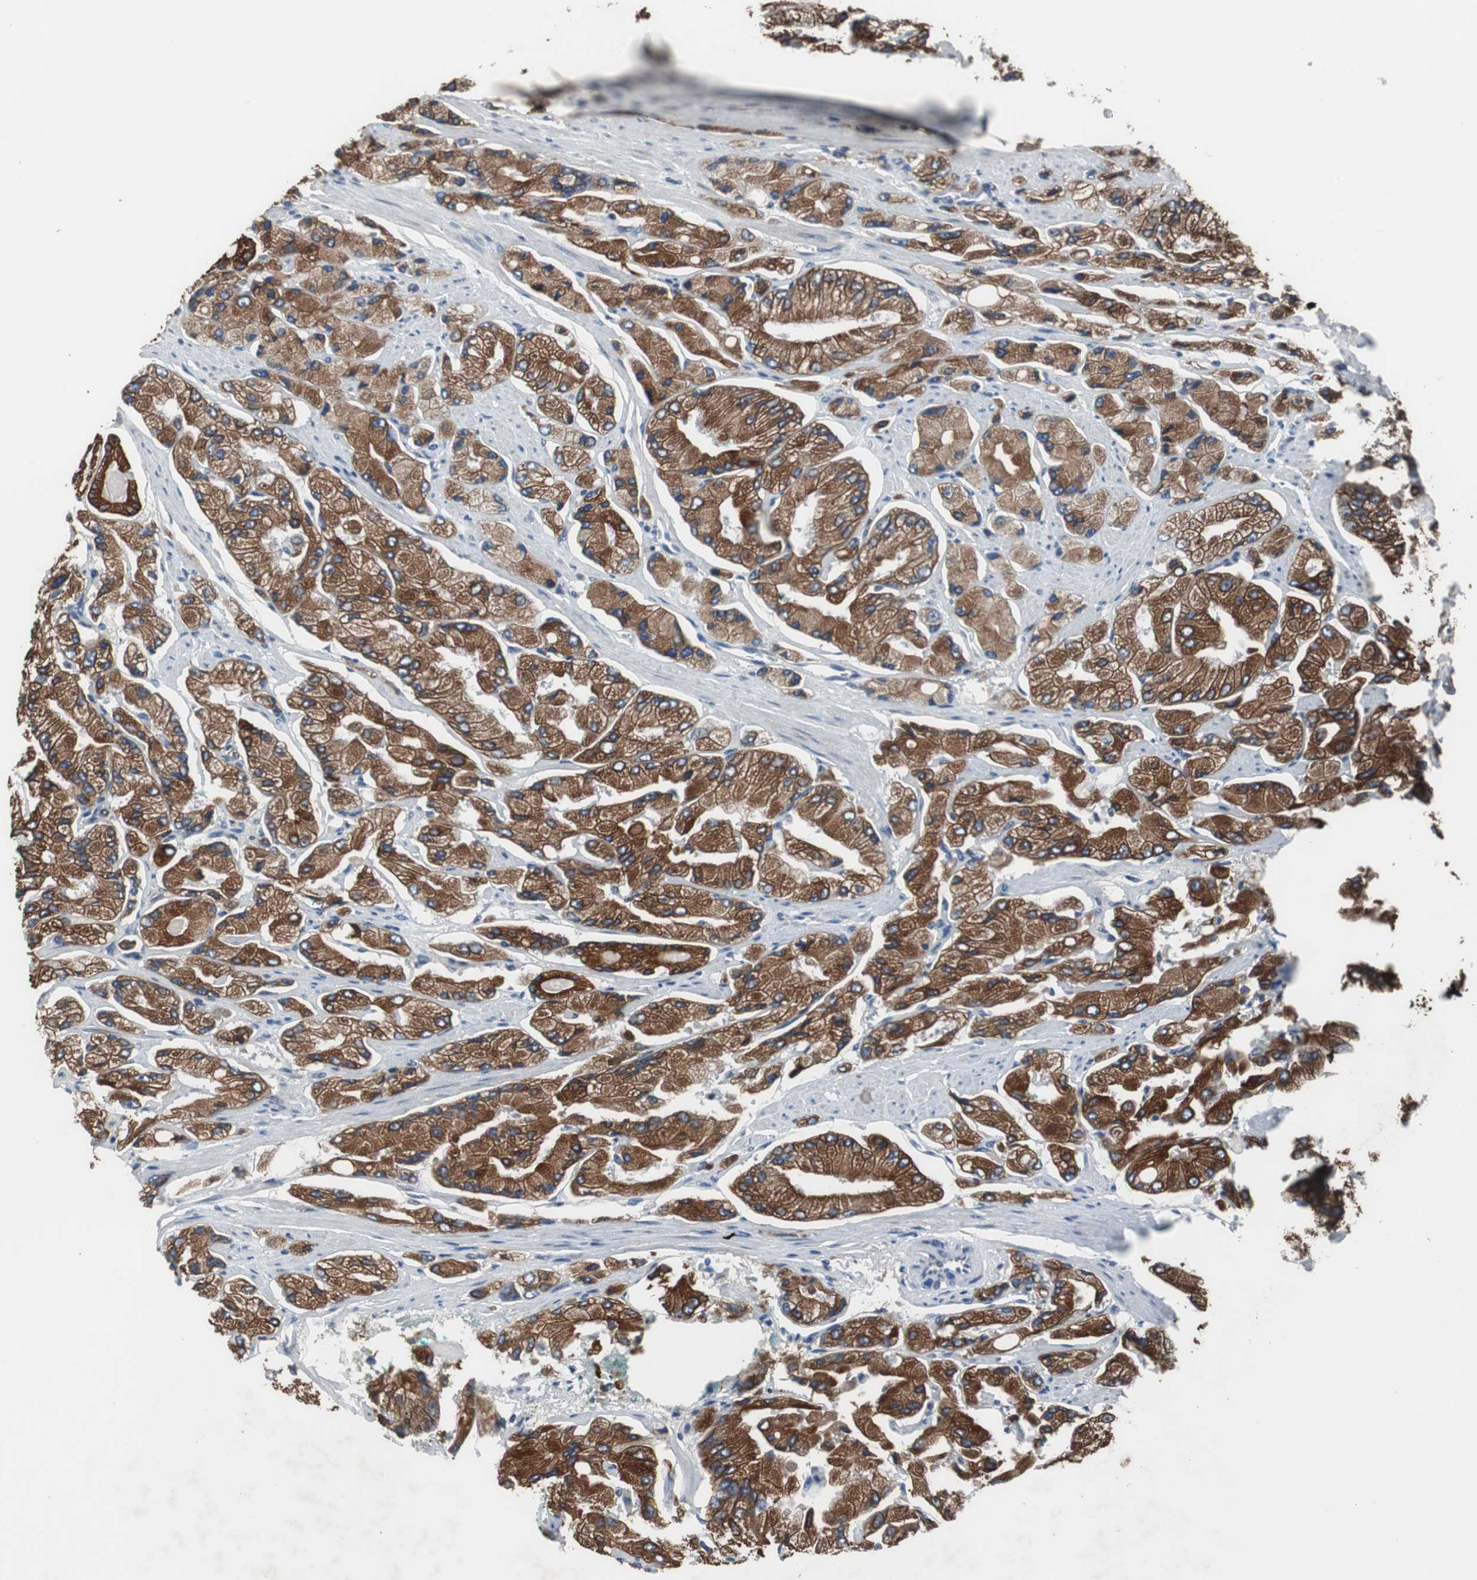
{"staining": {"intensity": "strong", "quantity": ">75%", "location": "cytoplasmic/membranous"}, "tissue": "prostate cancer", "cell_type": "Tumor cells", "image_type": "cancer", "snomed": [{"axis": "morphology", "description": "Adenocarcinoma, High grade"}, {"axis": "topography", "description": "Prostate"}], "caption": "Protein analysis of high-grade adenocarcinoma (prostate) tissue shows strong cytoplasmic/membranous staining in about >75% of tumor cells.", "gene": "USP10", "patient": {"sex": "male", "age": 58}}